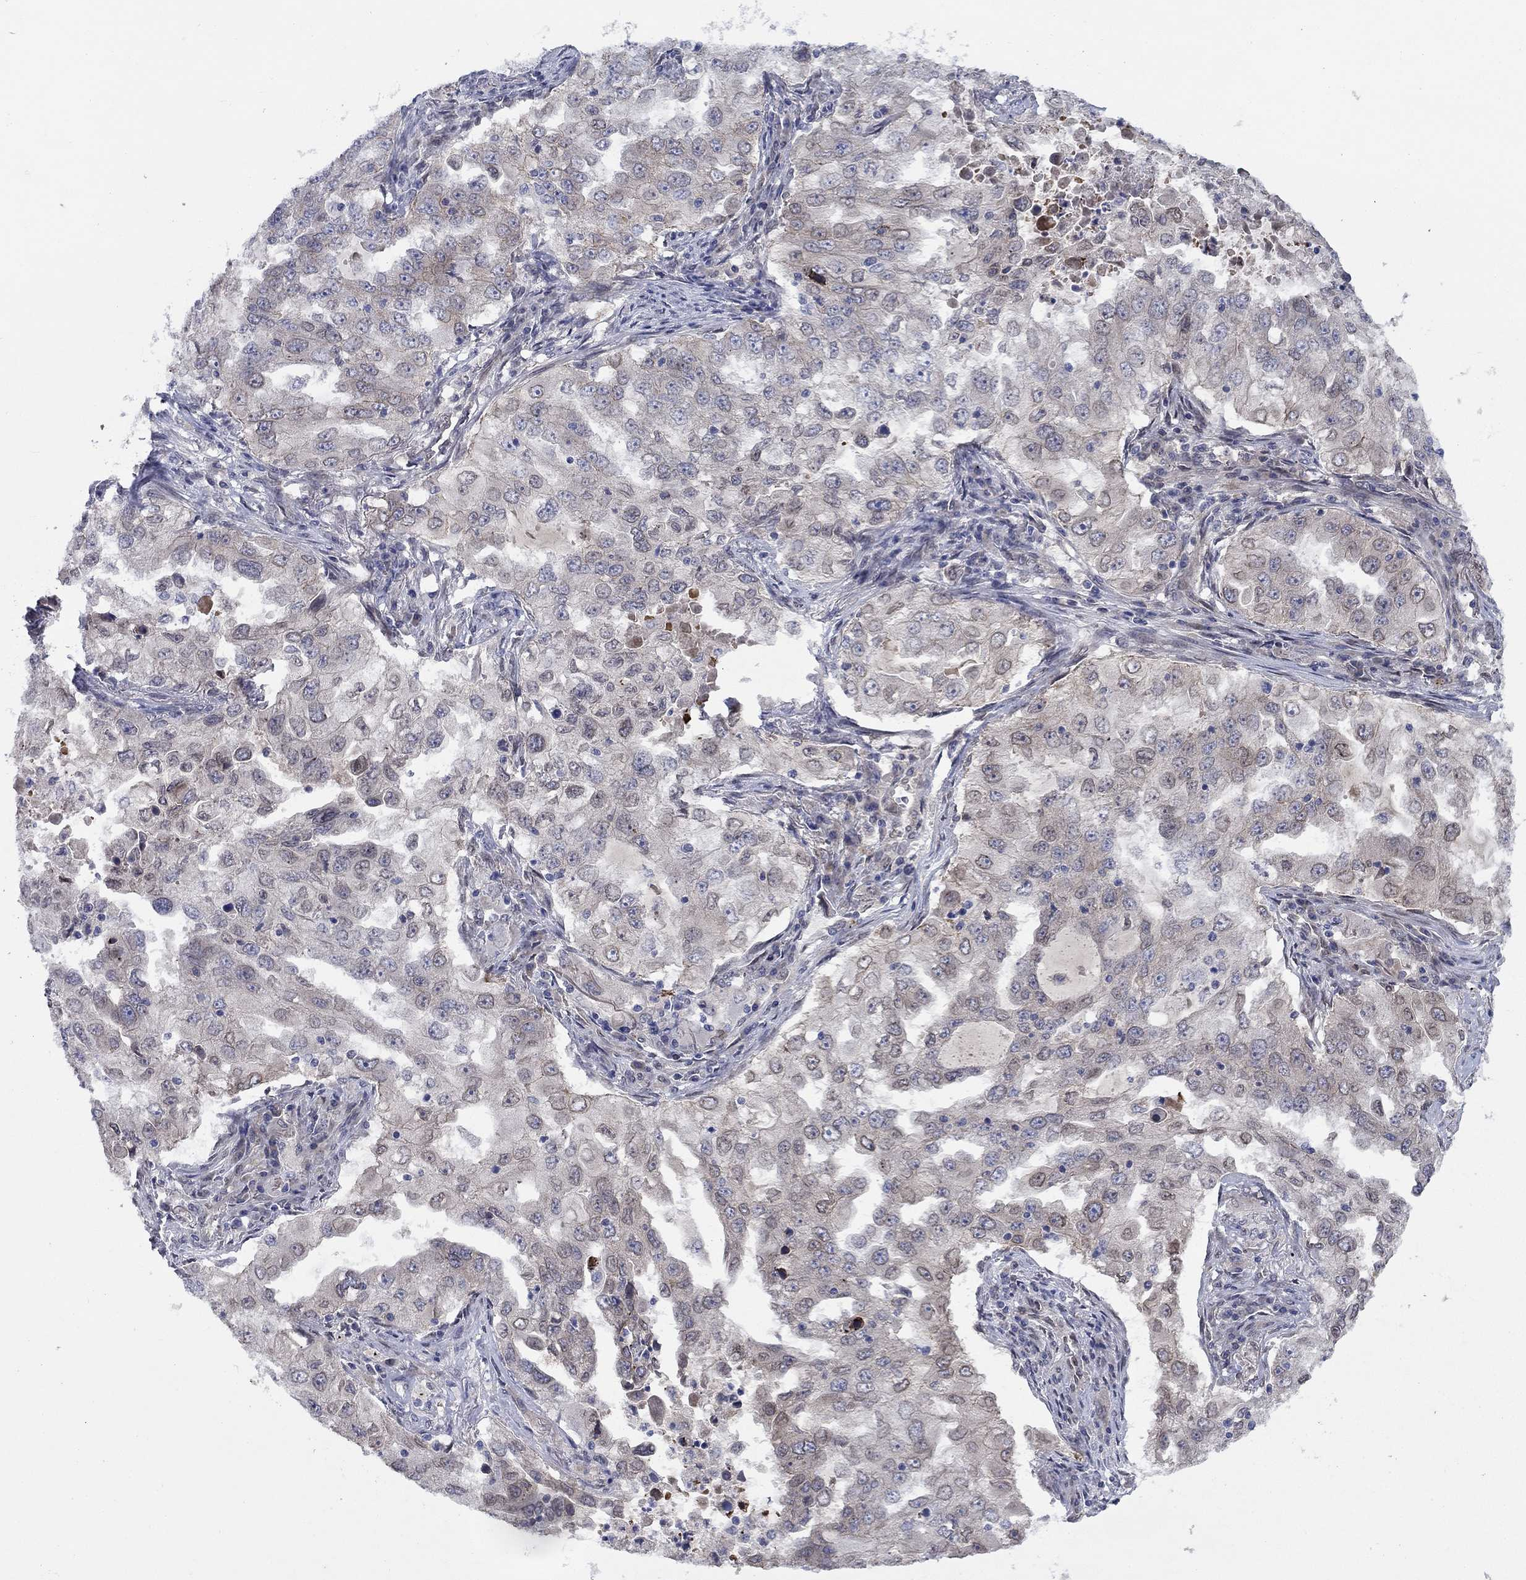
{"staining": {"intensity": "moderate", "quantity": "25%-75%", "location": "cytoplasmic/membranous"}, "tissue": "lung cancer", "cell_type": "Tumor cells", "image_type": "cancer", "snomed": [{"axis": "morphology", "description": "Adenocarcinoma, NOS"}, {"axis": "topography", "description": "Lung"}], "caption": "Immunohistochemistry micrograph of human lung cancer (adenocarcinoma) stained for a protein (brown), which exhibits medium levels of moderate cytoplasmic/membranous positivity in about 25%-75% of tumor cells.", "gene": "EMC9", "patient": {"sex": "female", "age": 61}}